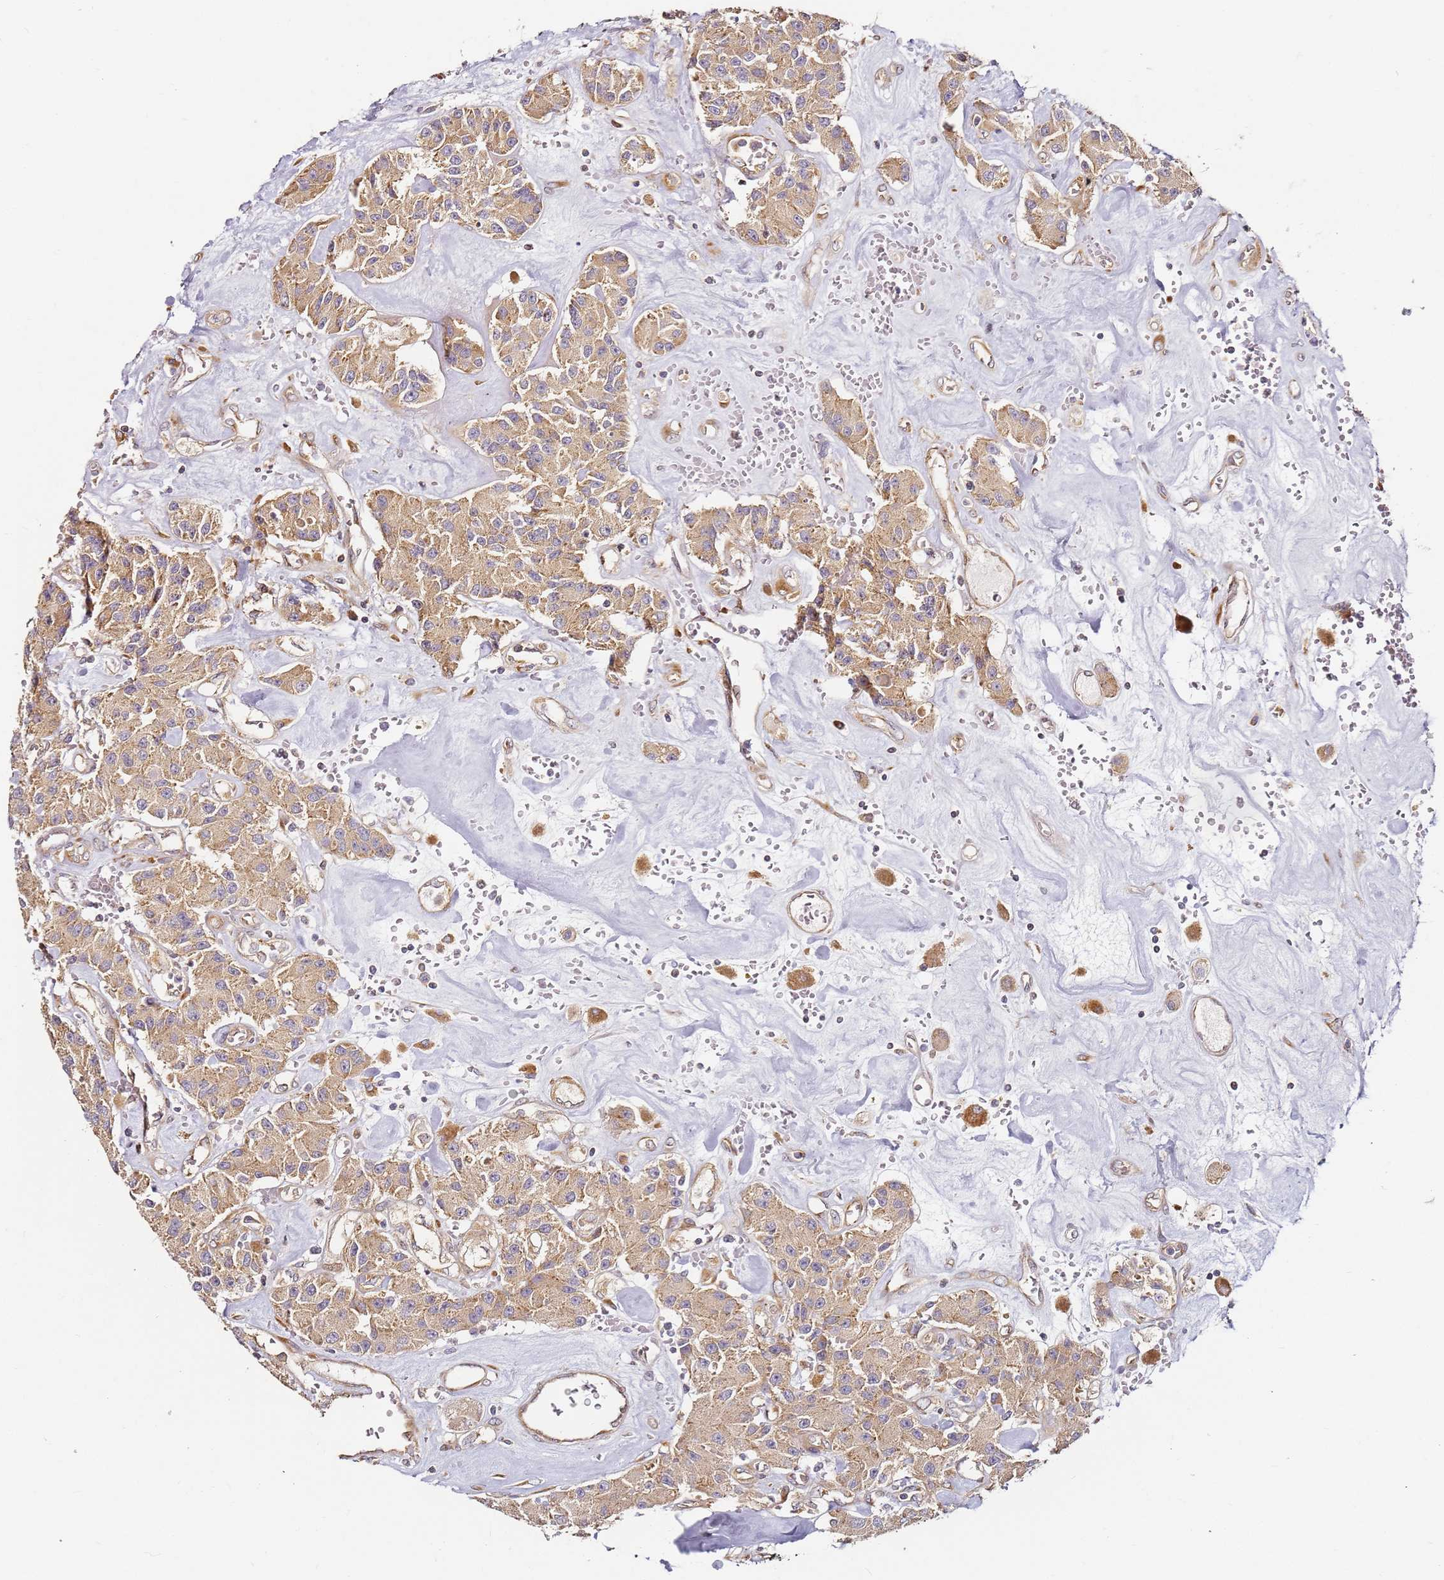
{"staining": {"intensity": "weak", "quantity": ">75%", "location": "cytoplasmic/membranous"}, "tissue": "carcinoid", "cell_type": "Tumor cells", "image_type": "cancer", "snomed": [{"axis": "morphology", "description": "Carcinoid, malignant, NOS"}, {"axis": "topography", "description": "Pancreas"}], "caption": "Malignant carcinoid stained with a protein marker displays weak staining in tumor cells.", "gene": "RPS3A", "patient": {"sex": "male", "age": 41}}